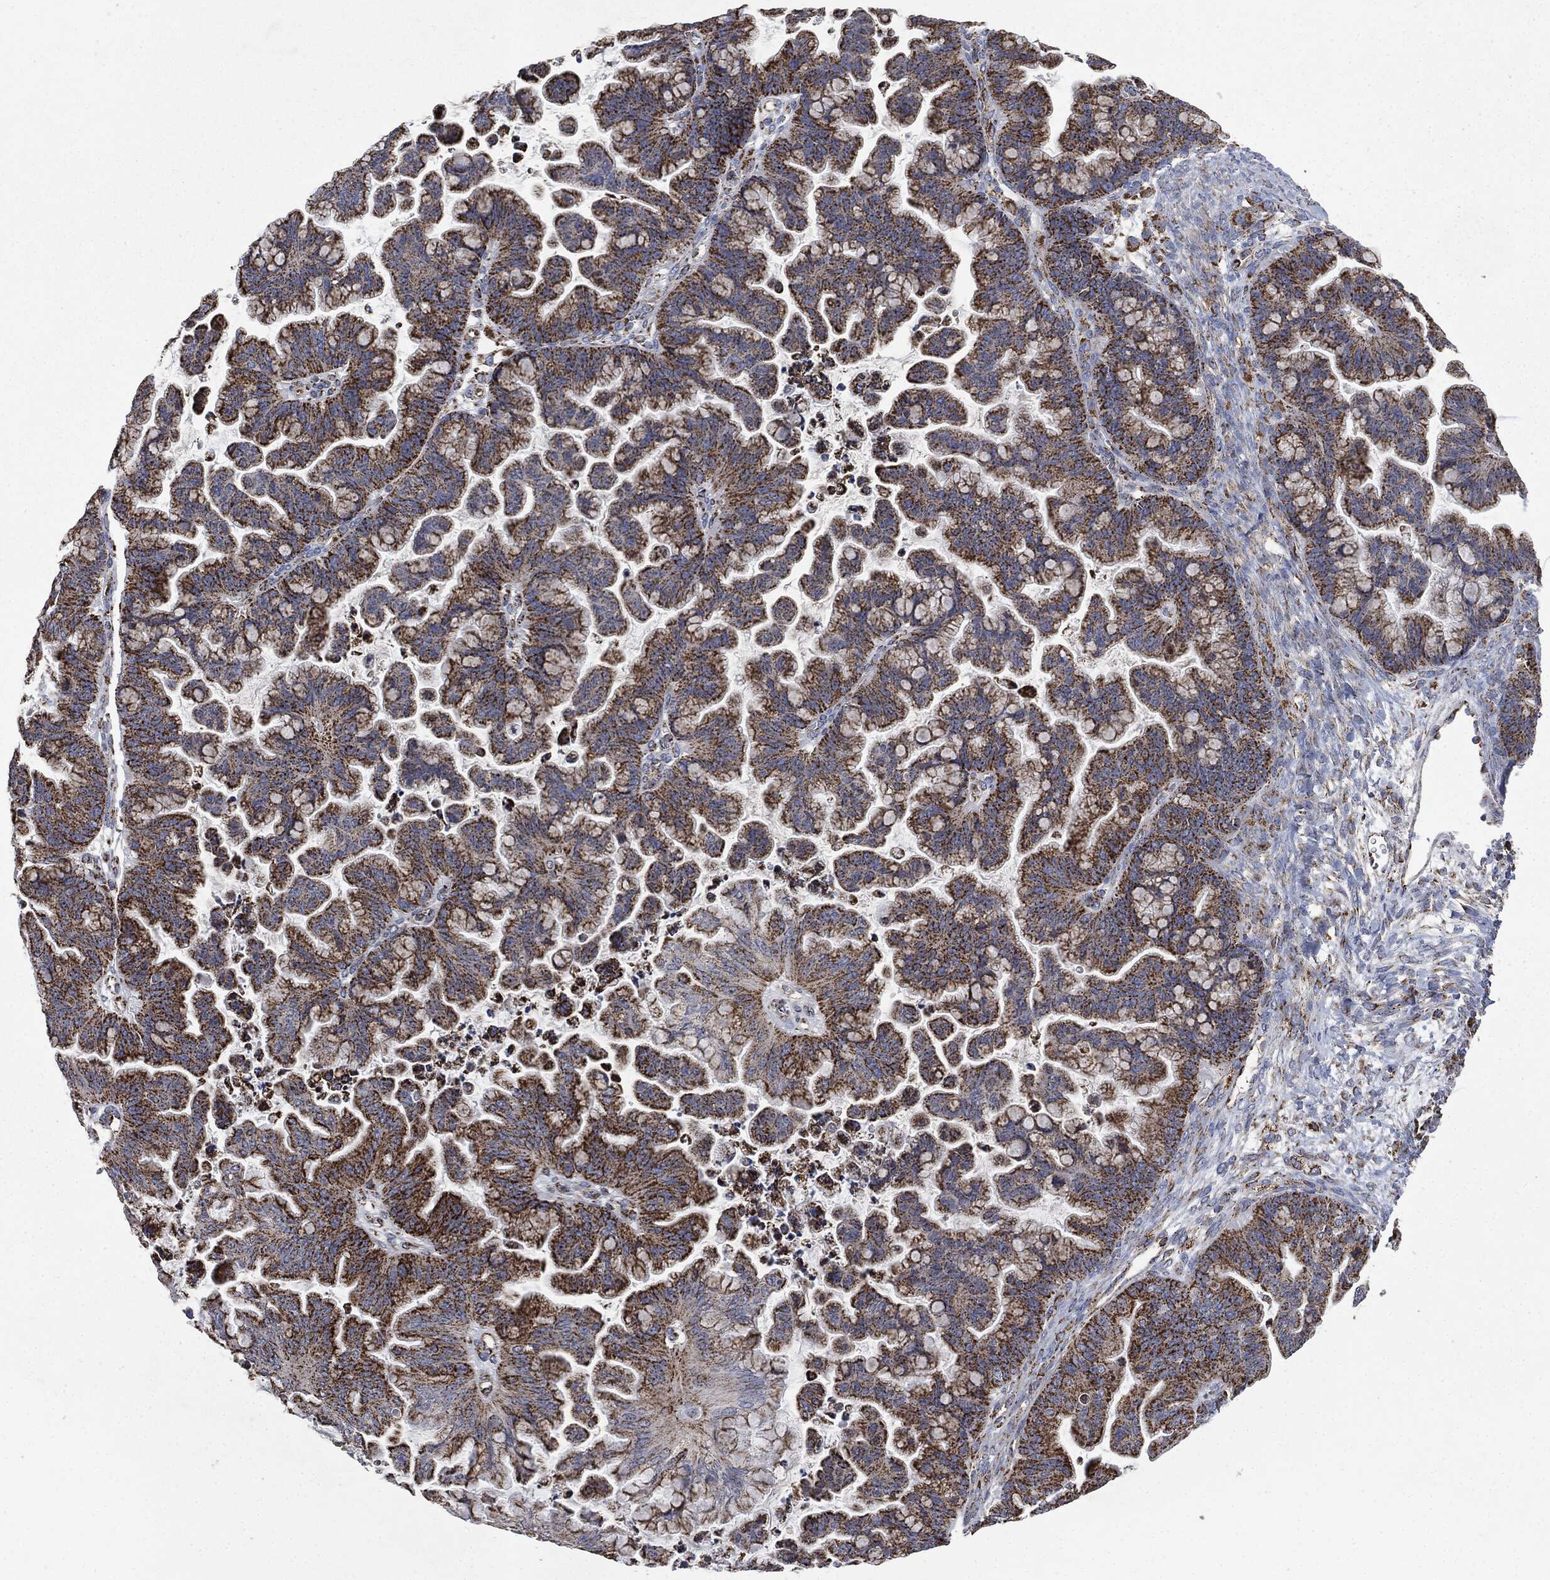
{"staining": {"intensity": "strong", "quantity": ">75%", "location": "cytoplasmic/membranous"}, "tissue": "ovarian cancer", "cell_type": "Tumor cells", "image_type": "cancer", "snomed": [{"axis": "morphology", "description": "Cystadenocarcinoma, mucinous, NOS"}, {"axis": "topography", "description": "Ovary"}], "caption": "Protein expression analysis of human ovarian cancer (mucinous cystadenocarcinoma) reveals strong cytoplasmic/membranous staining in approximately >75% of tumor cells.", "gene": "RYK", "patient": {"sex": "female", "age": 67}}